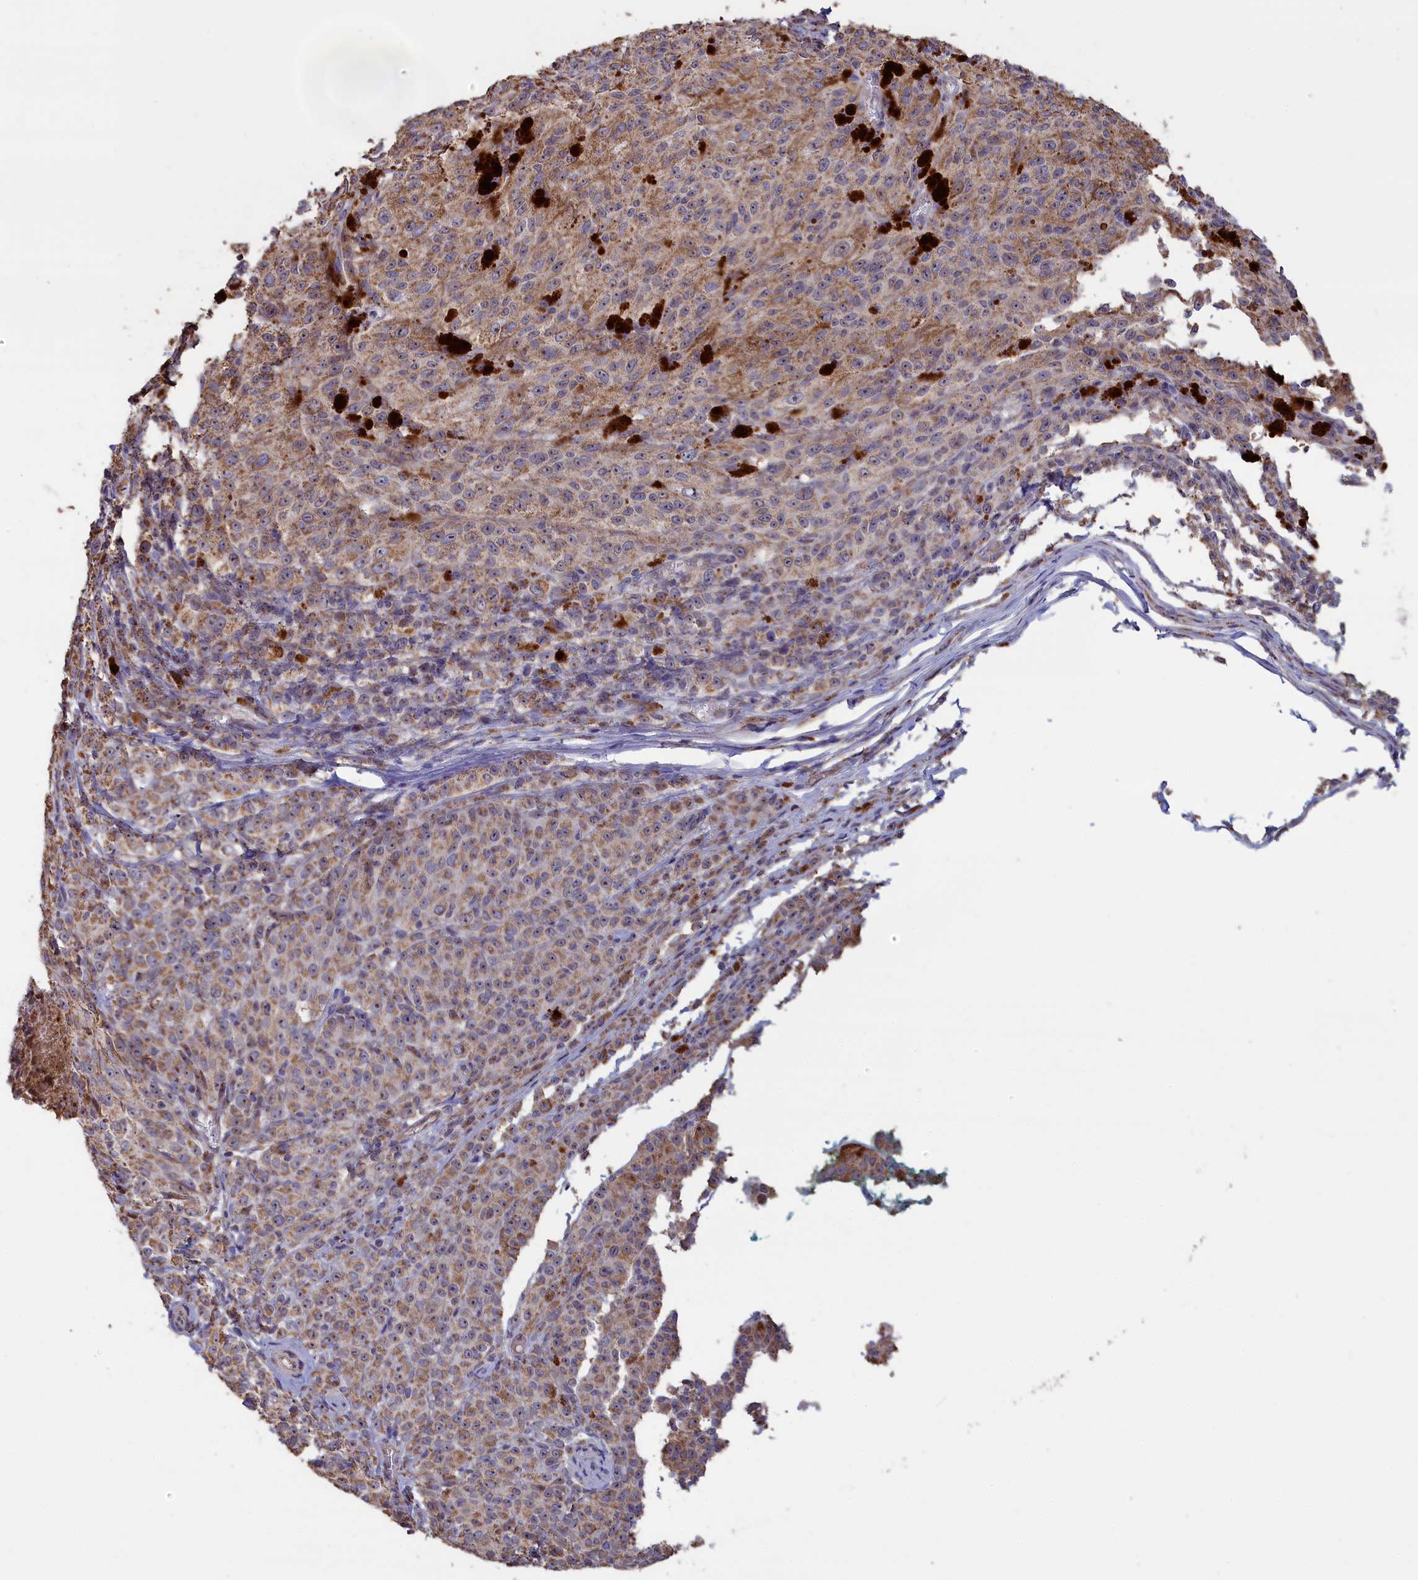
{"staining": {"intensity": "weak", "quantity": ">75%", "location": "cytoplasmic/membranous"}, "tissue": "melanoma", "cell_type": "Tumor cells", "image_type": "cancer", "snomed": [{"axis": "morphology", "description": "Malignant melanoma, NOS"}, {"axis": "topography", "description": "Skin"}], "caption": "Tumor cells exhibit low levels of weak cytoplasmic/membranous expression in about >75% of cells in human melanoma.", "gene": "ZNF816", "patient": {"sex": "female", "age": 52}}